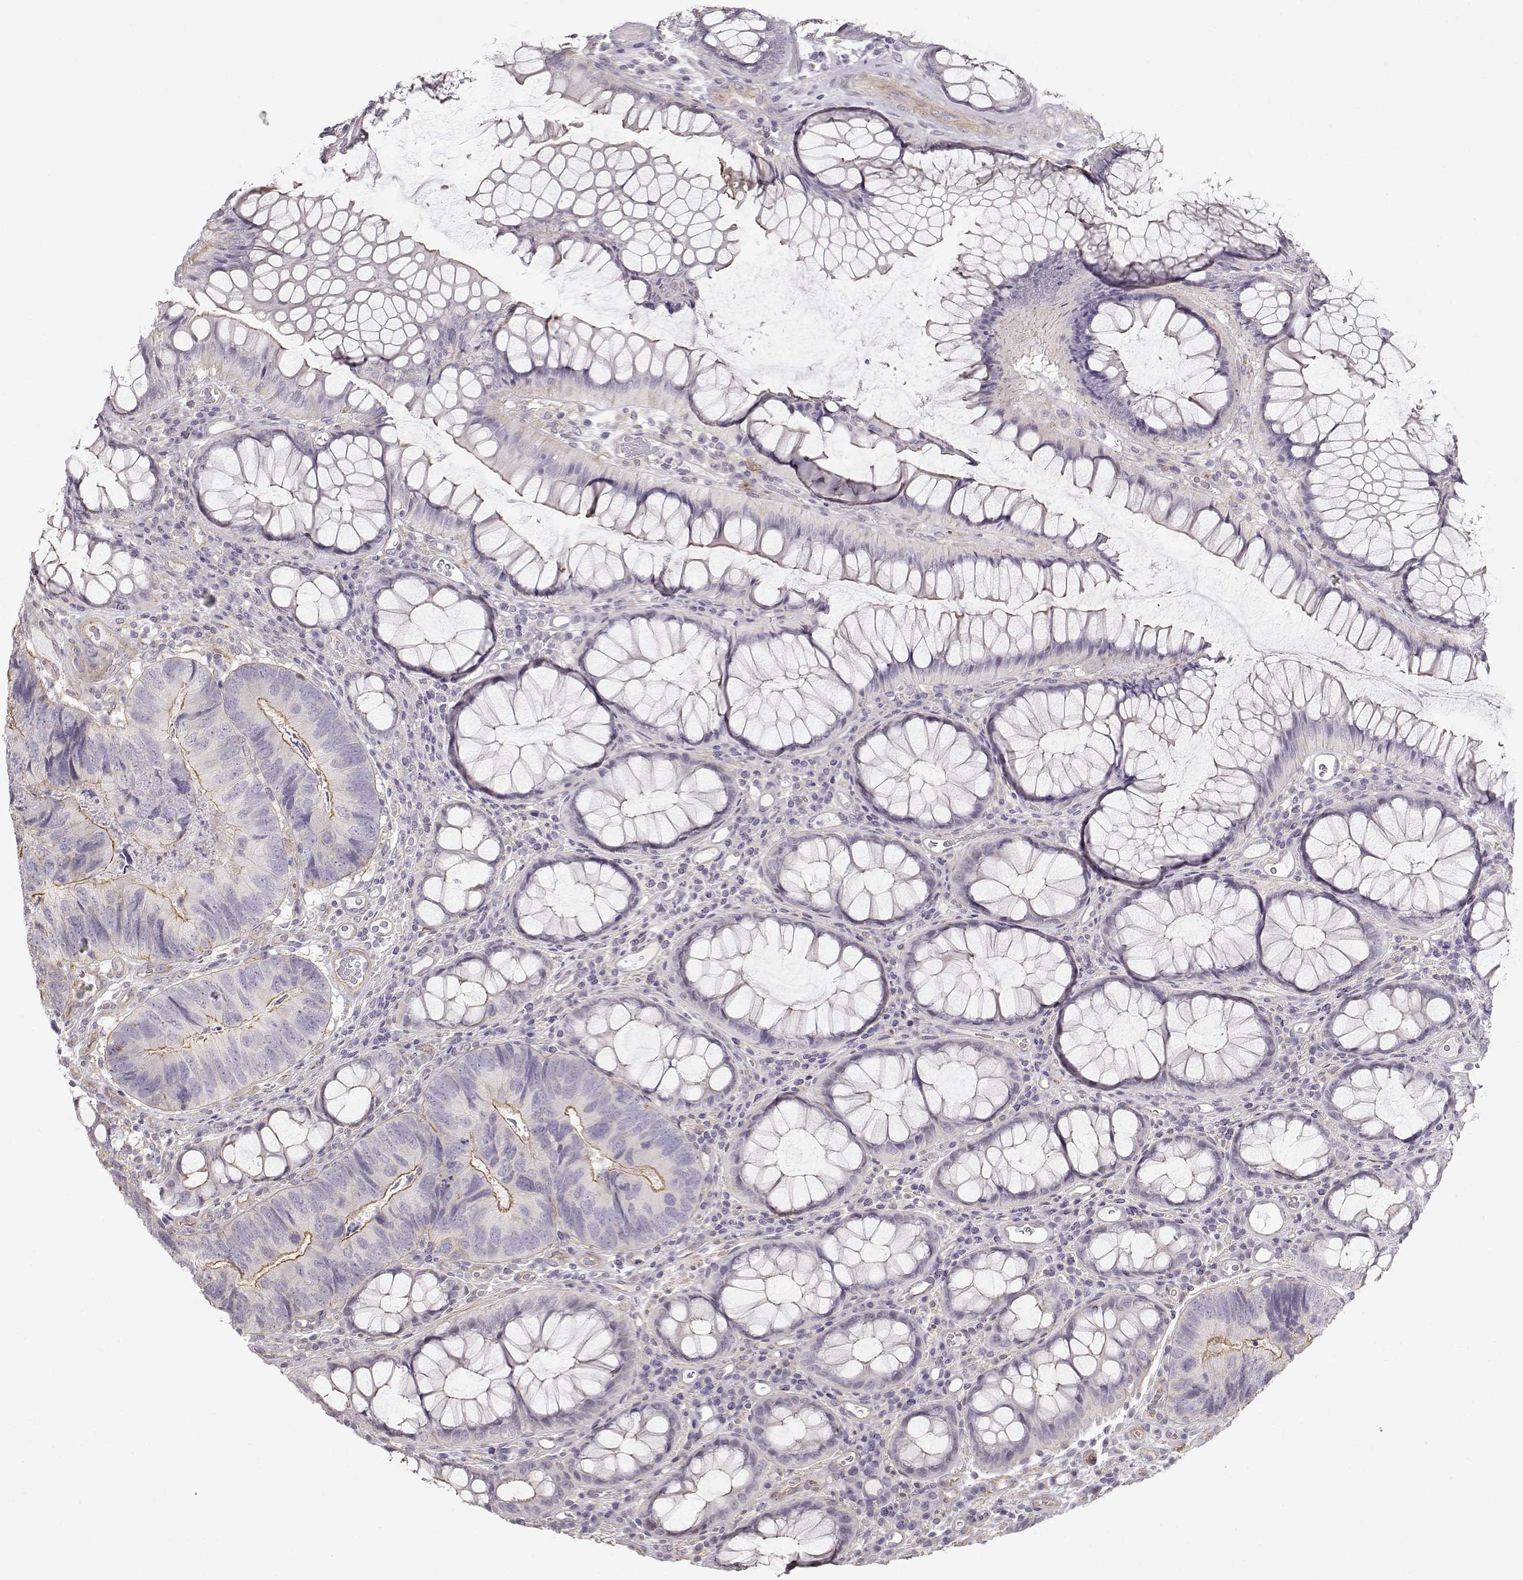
{"staining": {"intensity": "moderate", "quantity": "25%-75%", "location": "cytoplasmic/membranous"}, "tissue": "colorectal cancer", "cell_type": "Tumor cells", "image_type": "cancer", "snomed": [{"axis": "morphology", "description": "Adenocarcinoma, NOS"}, {"axis": "topography", "description": "Colon"}], "caption": "Brown immunohistochemical staining in colorectal cancer (adenocarcinoma) demonstrates moderate cytoplasmic/membranous expression in about 25%-75% of tumor cells.", "gene": "DAPL1", "patient": {"sex": "female", "age": 67}}